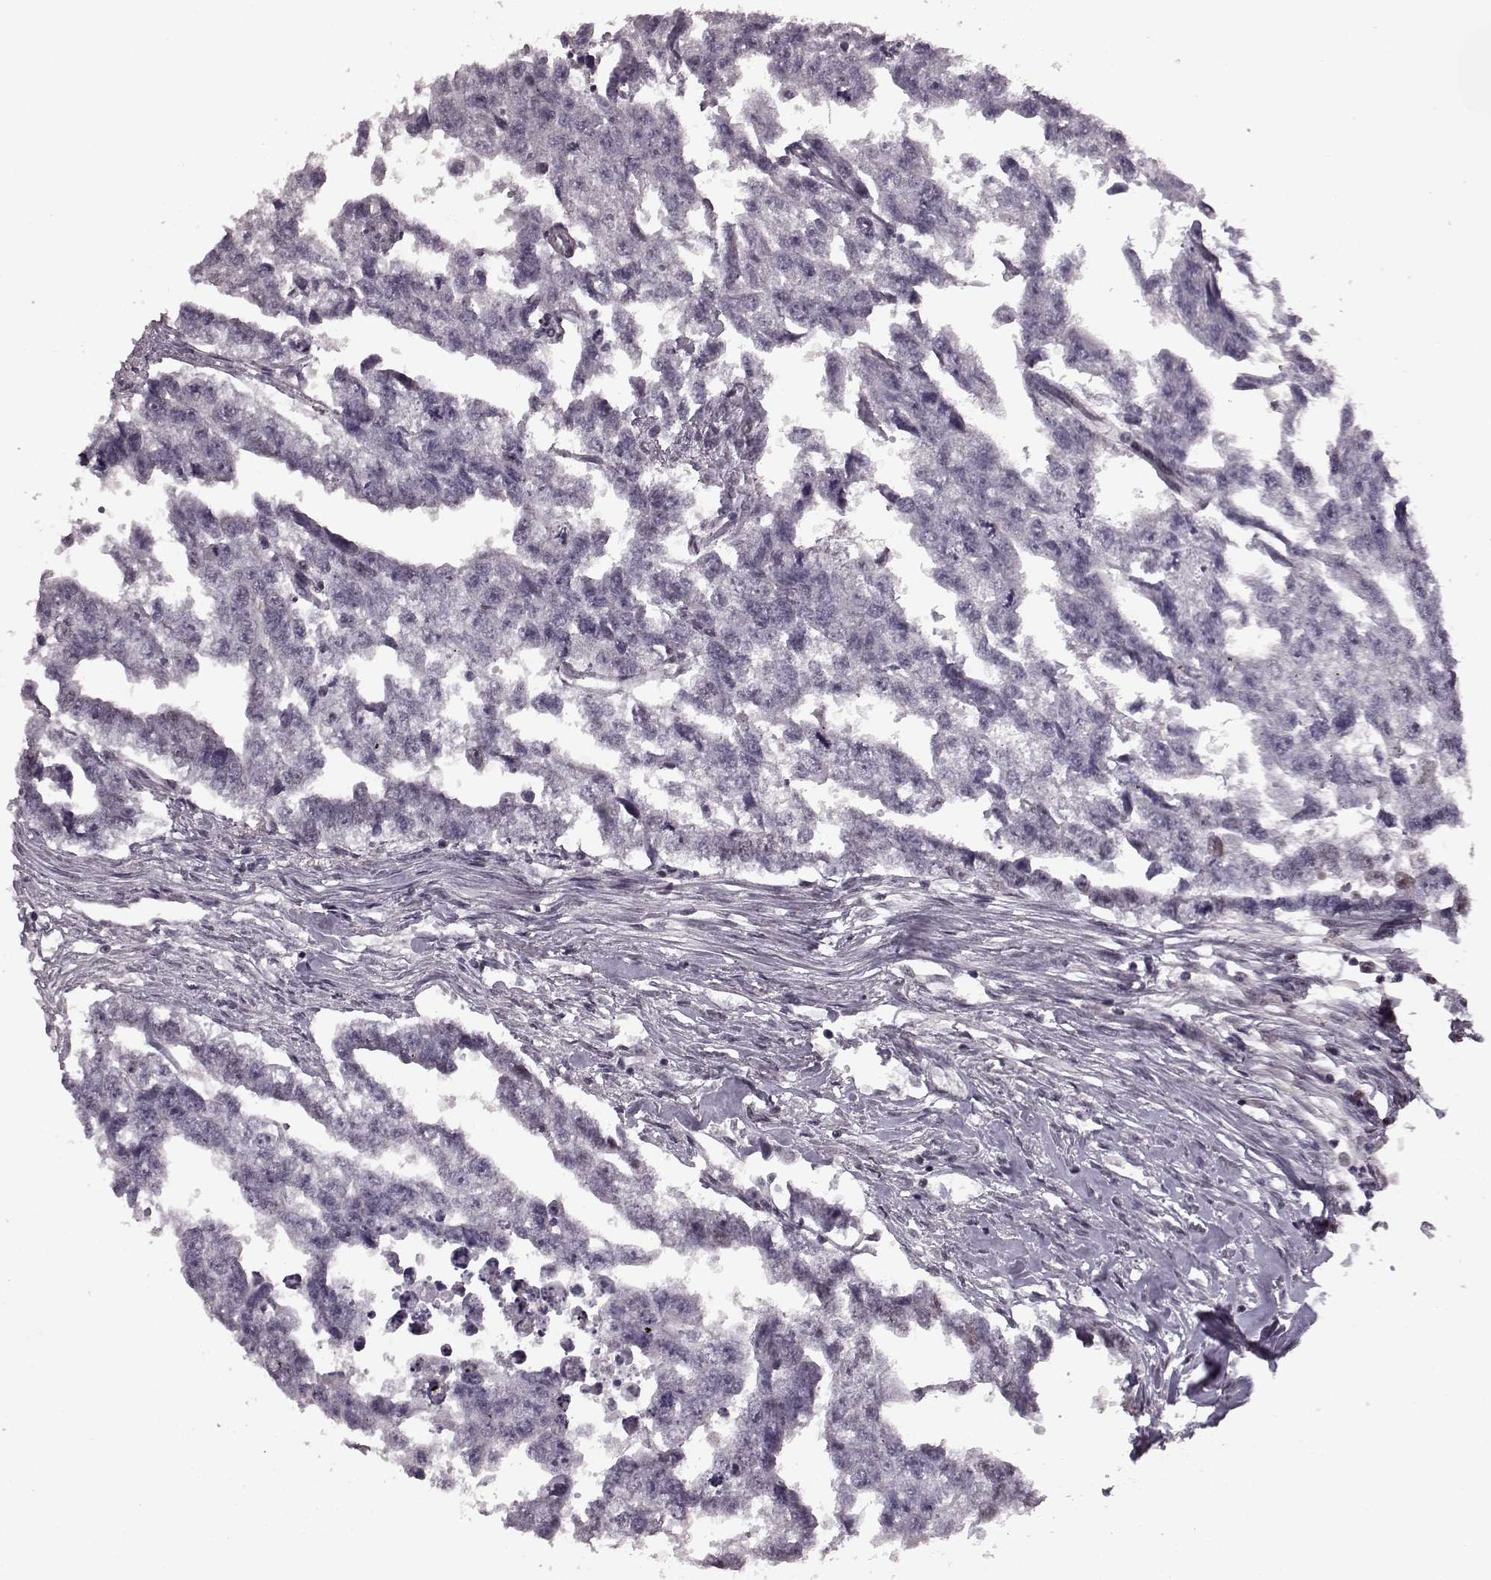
{"staining": {"intensity": "weak", "quantity": "<25%", "location": "nuclear"}, "tissue": "testis cancer", "cell_type": "Tumor cells", "image_type": "cancer", "snomed": [{"axis": "morphology", "description": "Carcinoma, Embryonal, NOS"}, {"axis": "morphology", "description": "Teratoma, malignant, NOS"}, {"axis": "topography", "description": "Testis"}], "caption": "Tumor cells show no significant expression in testis cancer (embryonal carcinoma).", "gene": "NR2C1", "patient": {"sex": "male", "age": 44}}